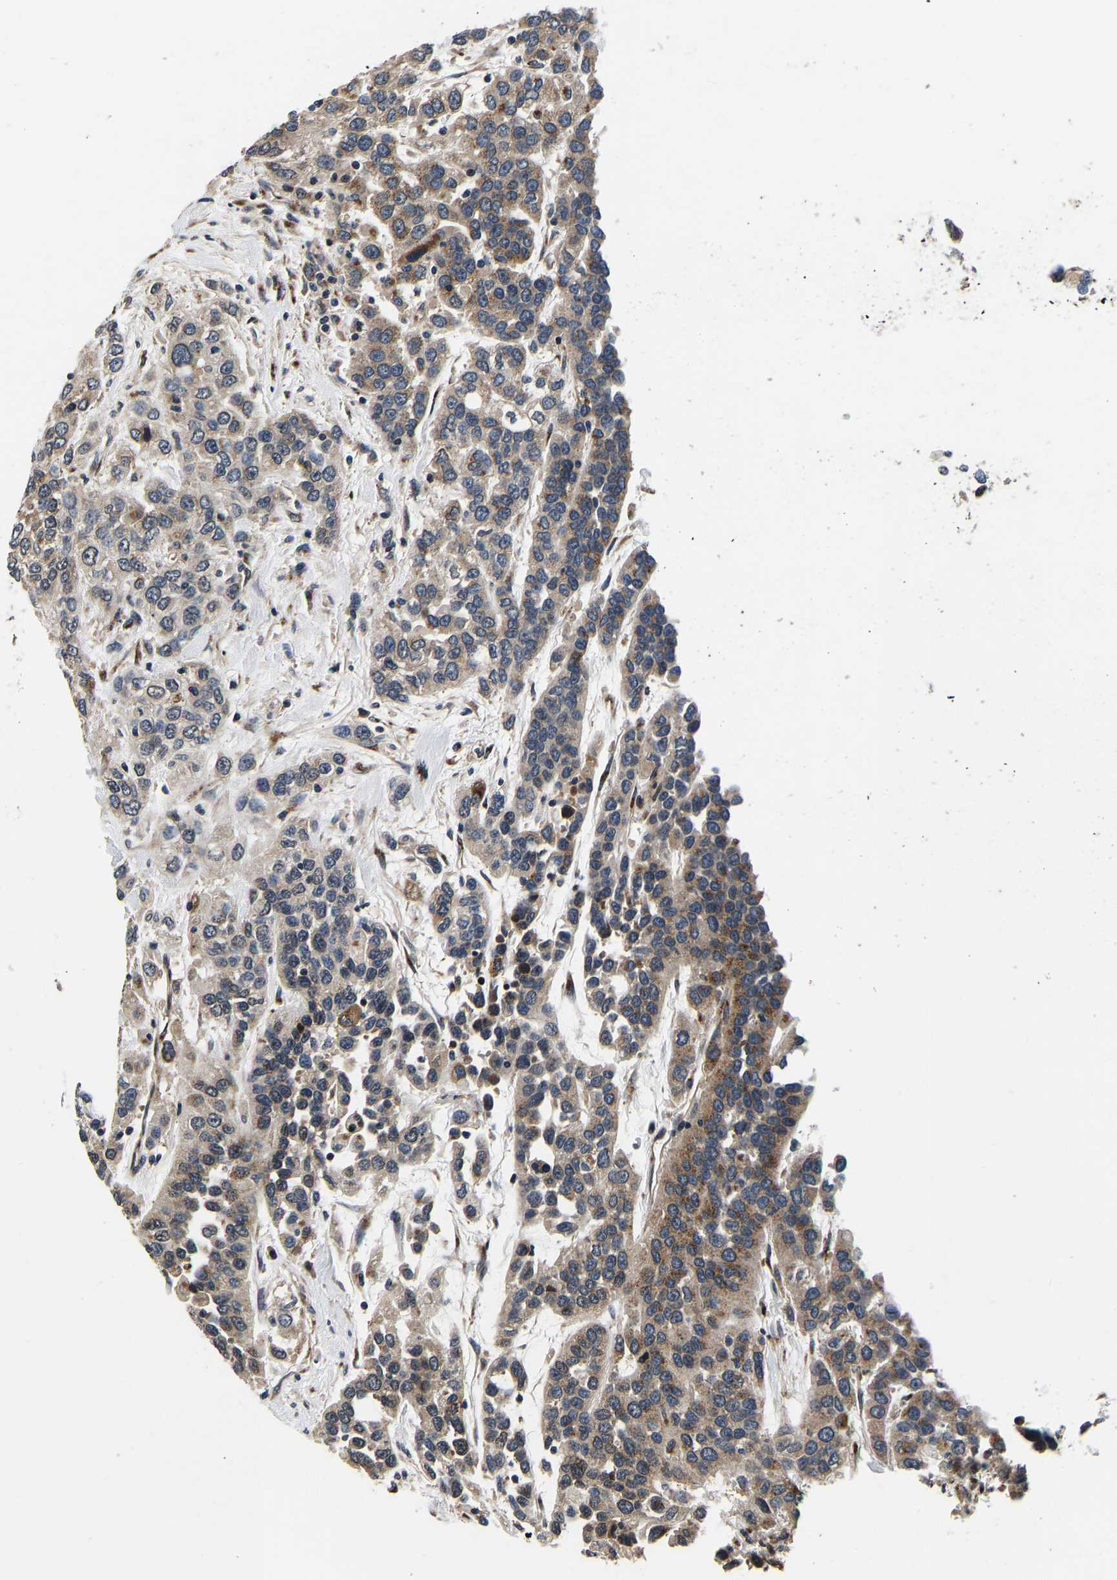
{"staining": {"intensity": "moderate", "quantity": "25%-75%", "location": "cytoplasmic/membranous"}, "tissue": "urothelial cancer", "cell_type": "Tumor cells", "image_type": "cancer", "snomed": [{"axis": "morphology", "description": "Urothelial carcinoma, High grade"}, {"axis": "topography", "description": "Urinary bladder"}], "caption": "Immunohistochemical staining of urothelial carcinoma (high-grade) shows medium levels of moderate cytoplasmic/membranous positivity in approximately 25%-75% of tumor cells.", "gene": "RABAC1", "patient": {"sex": "female", "age": 80}}